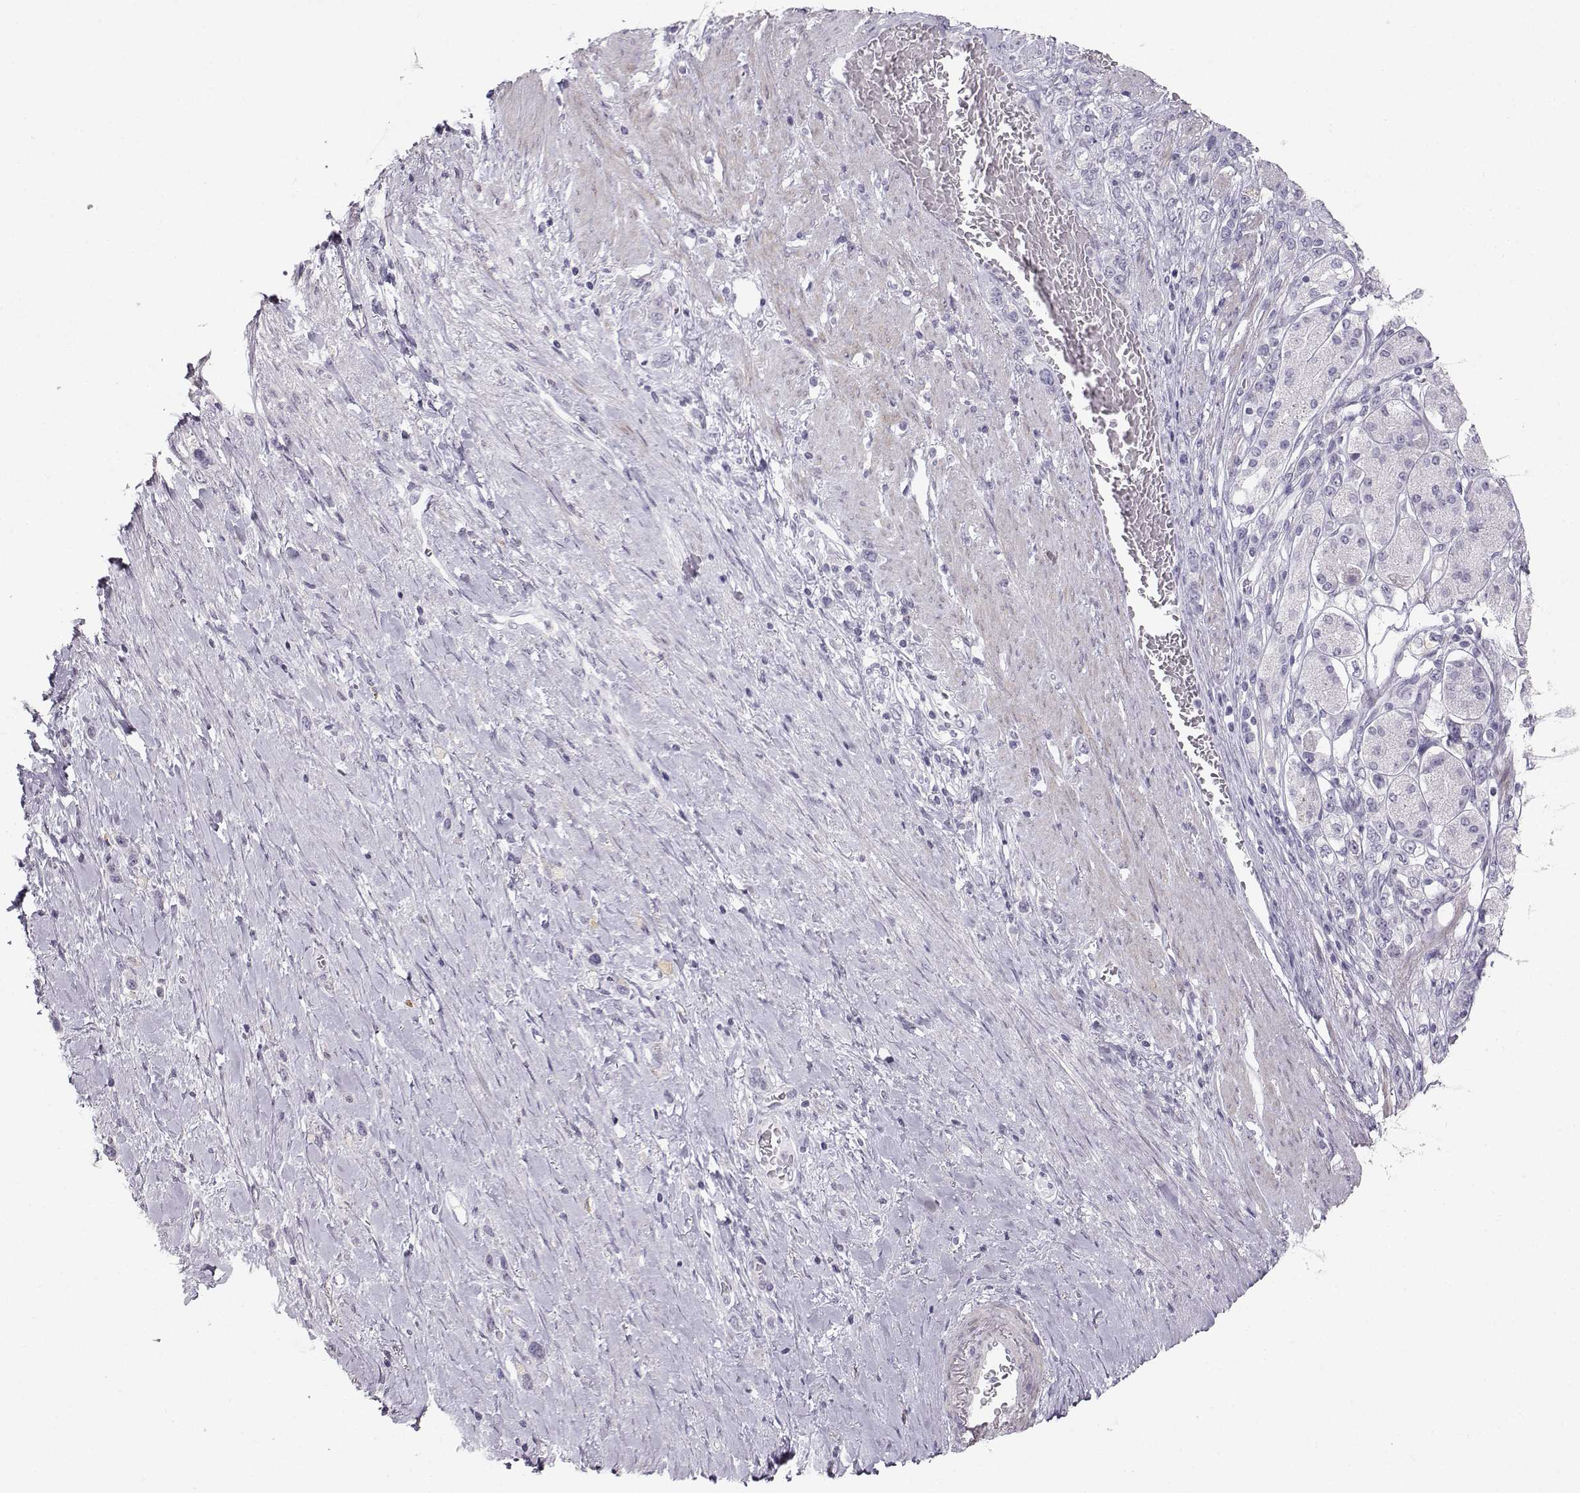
{"staining": {"intensity": "negative", "quantity": "none", "location": "none"}, "tissue": "stomach cancer", "cell_type": "Tumor cells", "image_type": "cancer", "snomed": [{"axis": "morphology", "description": "Normal tissue, NOS"}, {"axis": "morphology", "description": "Adenocarcinoma, NOS"}, {"axis": "morphology", "description": "Adenocarcinoma, High grade"}, {"axis": "topography", "description": "Stomach, upper"}, {"axis": "topography", "description": "Stomach"}], "caption": "IHC photomicrograph of neoplastic tissue: human stomach adenocarcinoma stained with DAB demonstrates no significant protein staining in tumor cells.", "gene": "CASR", "patient": {"sex": "female", "age": 65}}